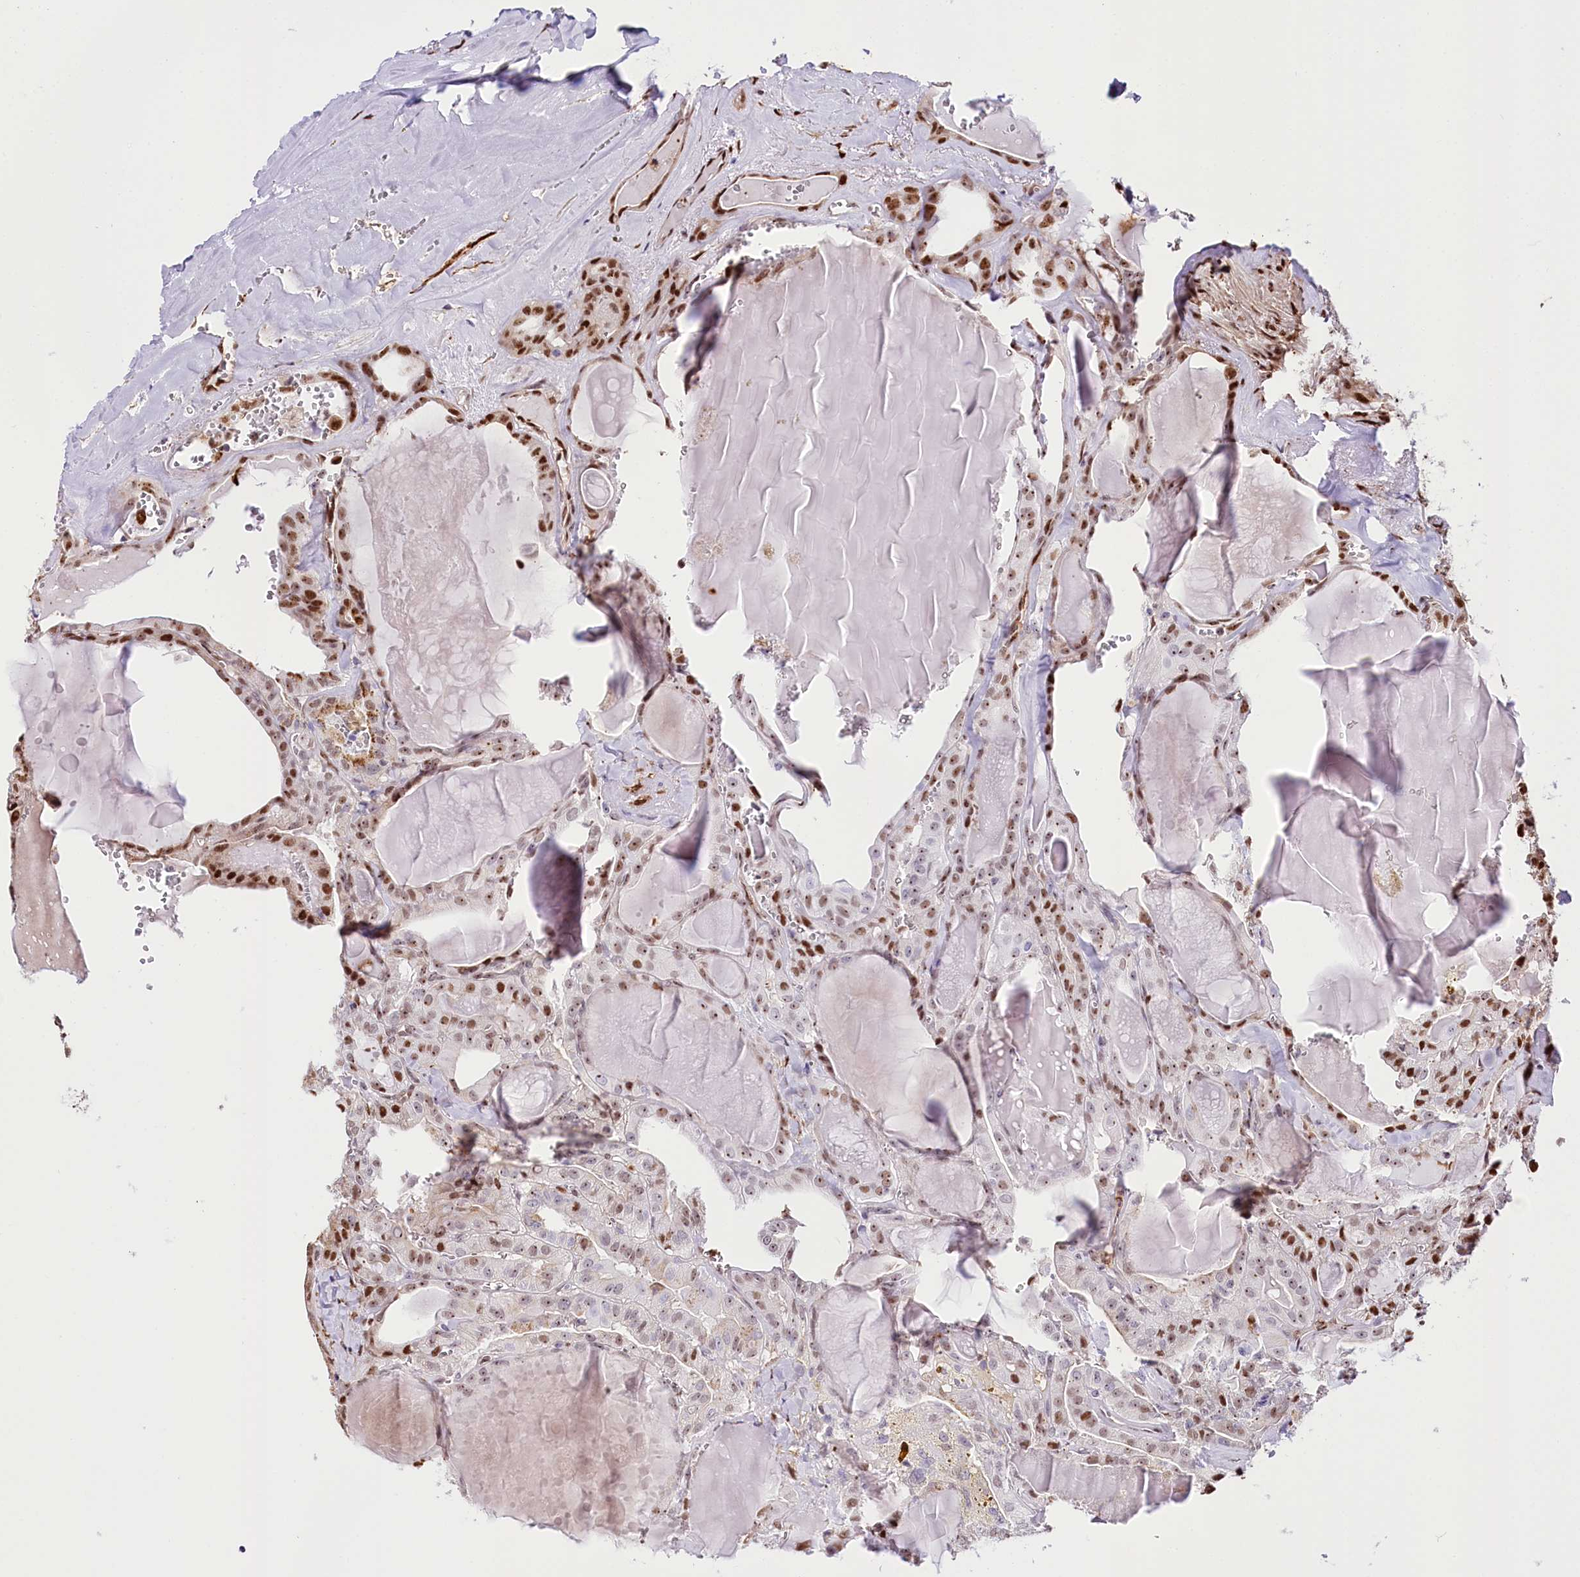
{"staining": {"intensity": "moderate", "quantity": "25%-75%", "location": "nuclear"}, "tissue": "thyroid cancer", "cell_type": "Tumor cells", "image_type": "cancer", "snomed": [{"axis": "morphology", "description": "Papillary adenocarcinoma, NOS"}, {"axis": "topography", "description": "Thyroid gland"}], "caption": "Thyroid cancer (papillary adenocarcinoma) was stained to show a protein in brown. There is medium levels of moderate nuclear staining in about 25%-75% of tumor cells. The staining was performed using DAB (3,3'-diaminobenzidine) to visualize the protein expression in brown, while the nuclei were stained in blue with hematoxylin (Magnification: 20x).", "gene": "PTMS", "patient": {"sex": "male", "age": 52}}